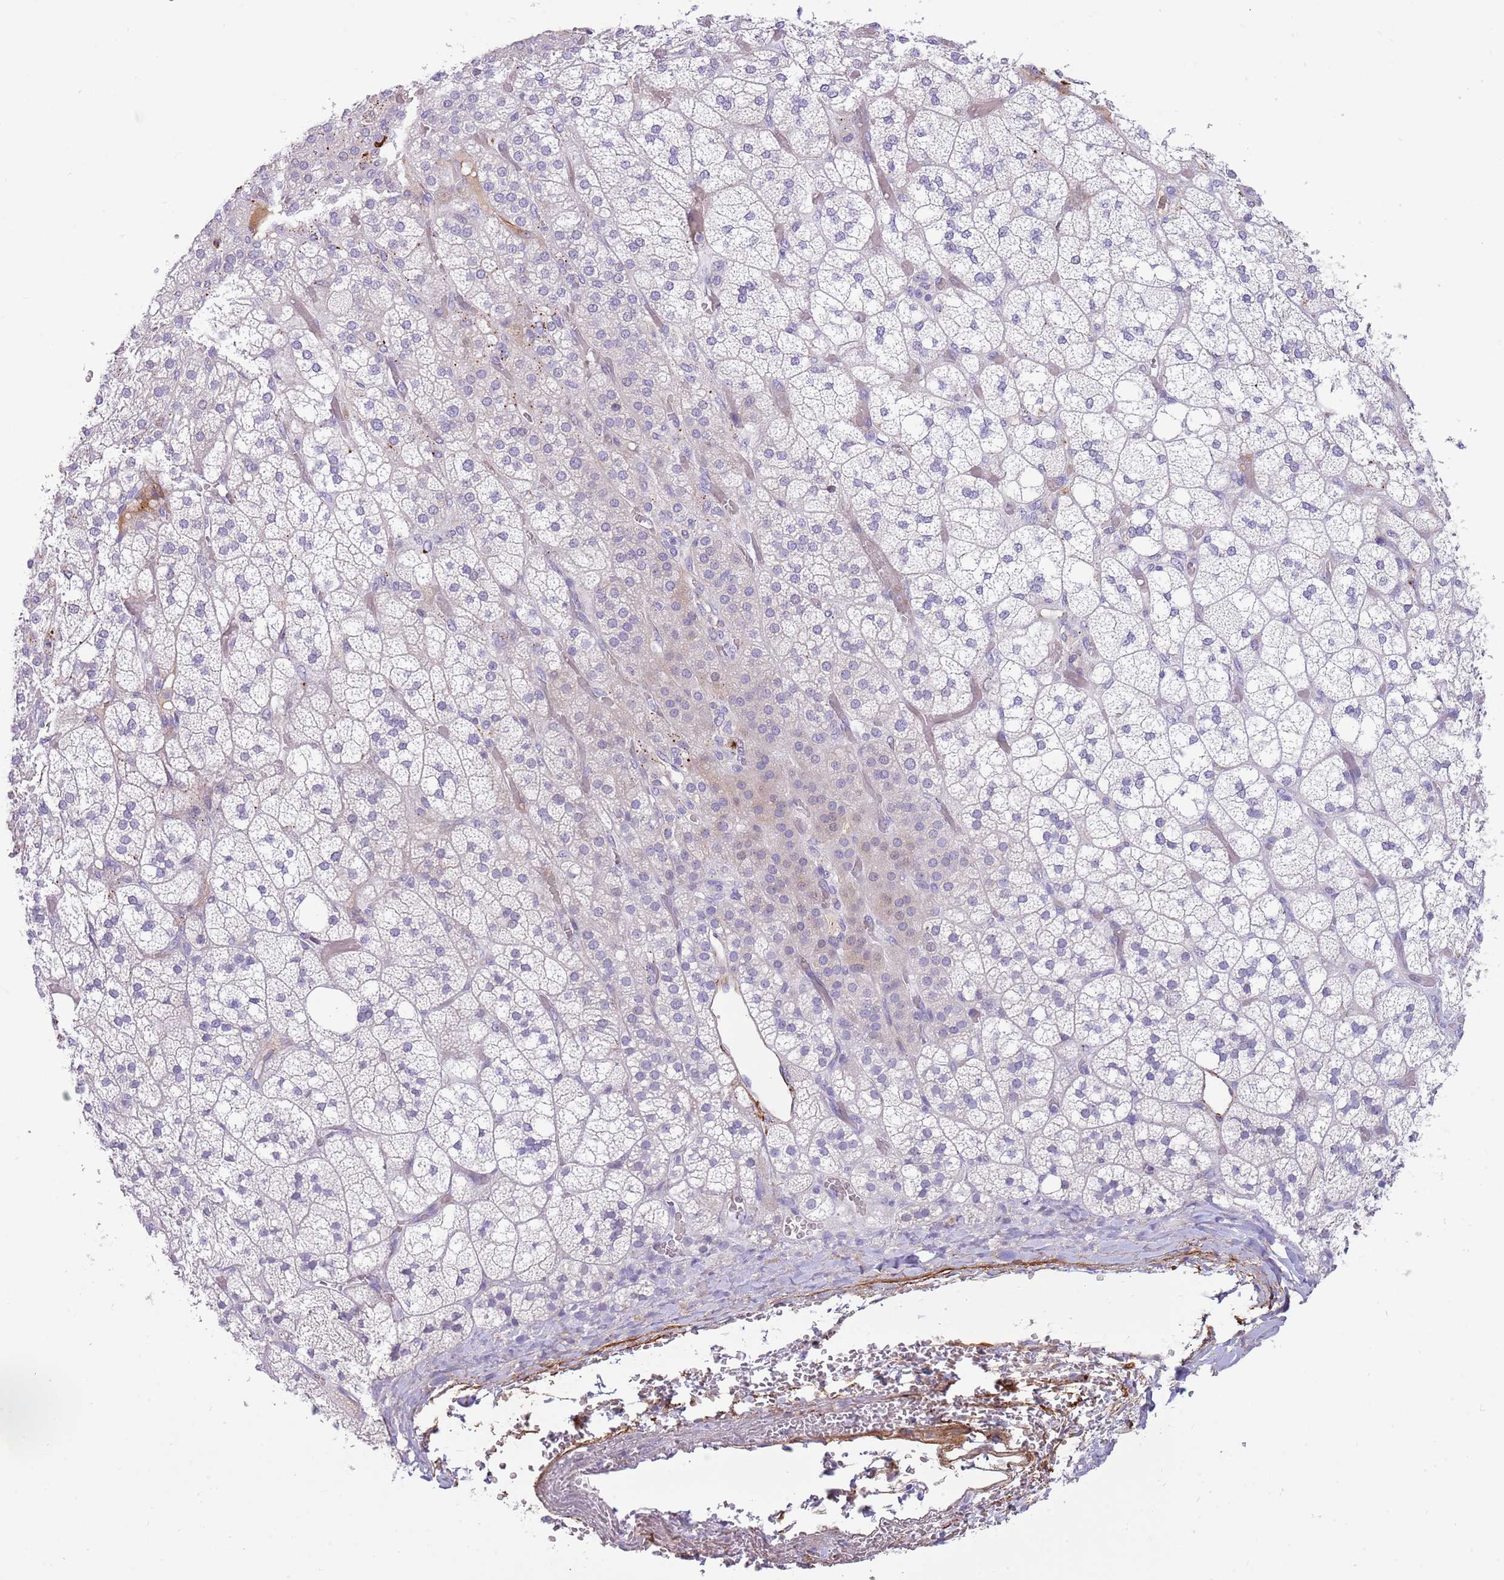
{"staining": {"intensity": "negative", "quantity": "none", "location": "none"}, "tissue": "adrenal gland", "cell_type": "Glandular cells", "image_type": "normal", "snomed": [{"axis": "morphology", "description": "Normal tissue, NOS"}, {"axis": "topography", "description": "Adrenal gland"}], "caption": "IHC histopathology image of unremarkable adrenal gland: adrenal gland stained with DAB (3,3'-diaminobenzidine) reveals no significant protein expression in glandular cells.", "gene": "LEPROTL1", "patient": {"sex": "male", "age": 61}}